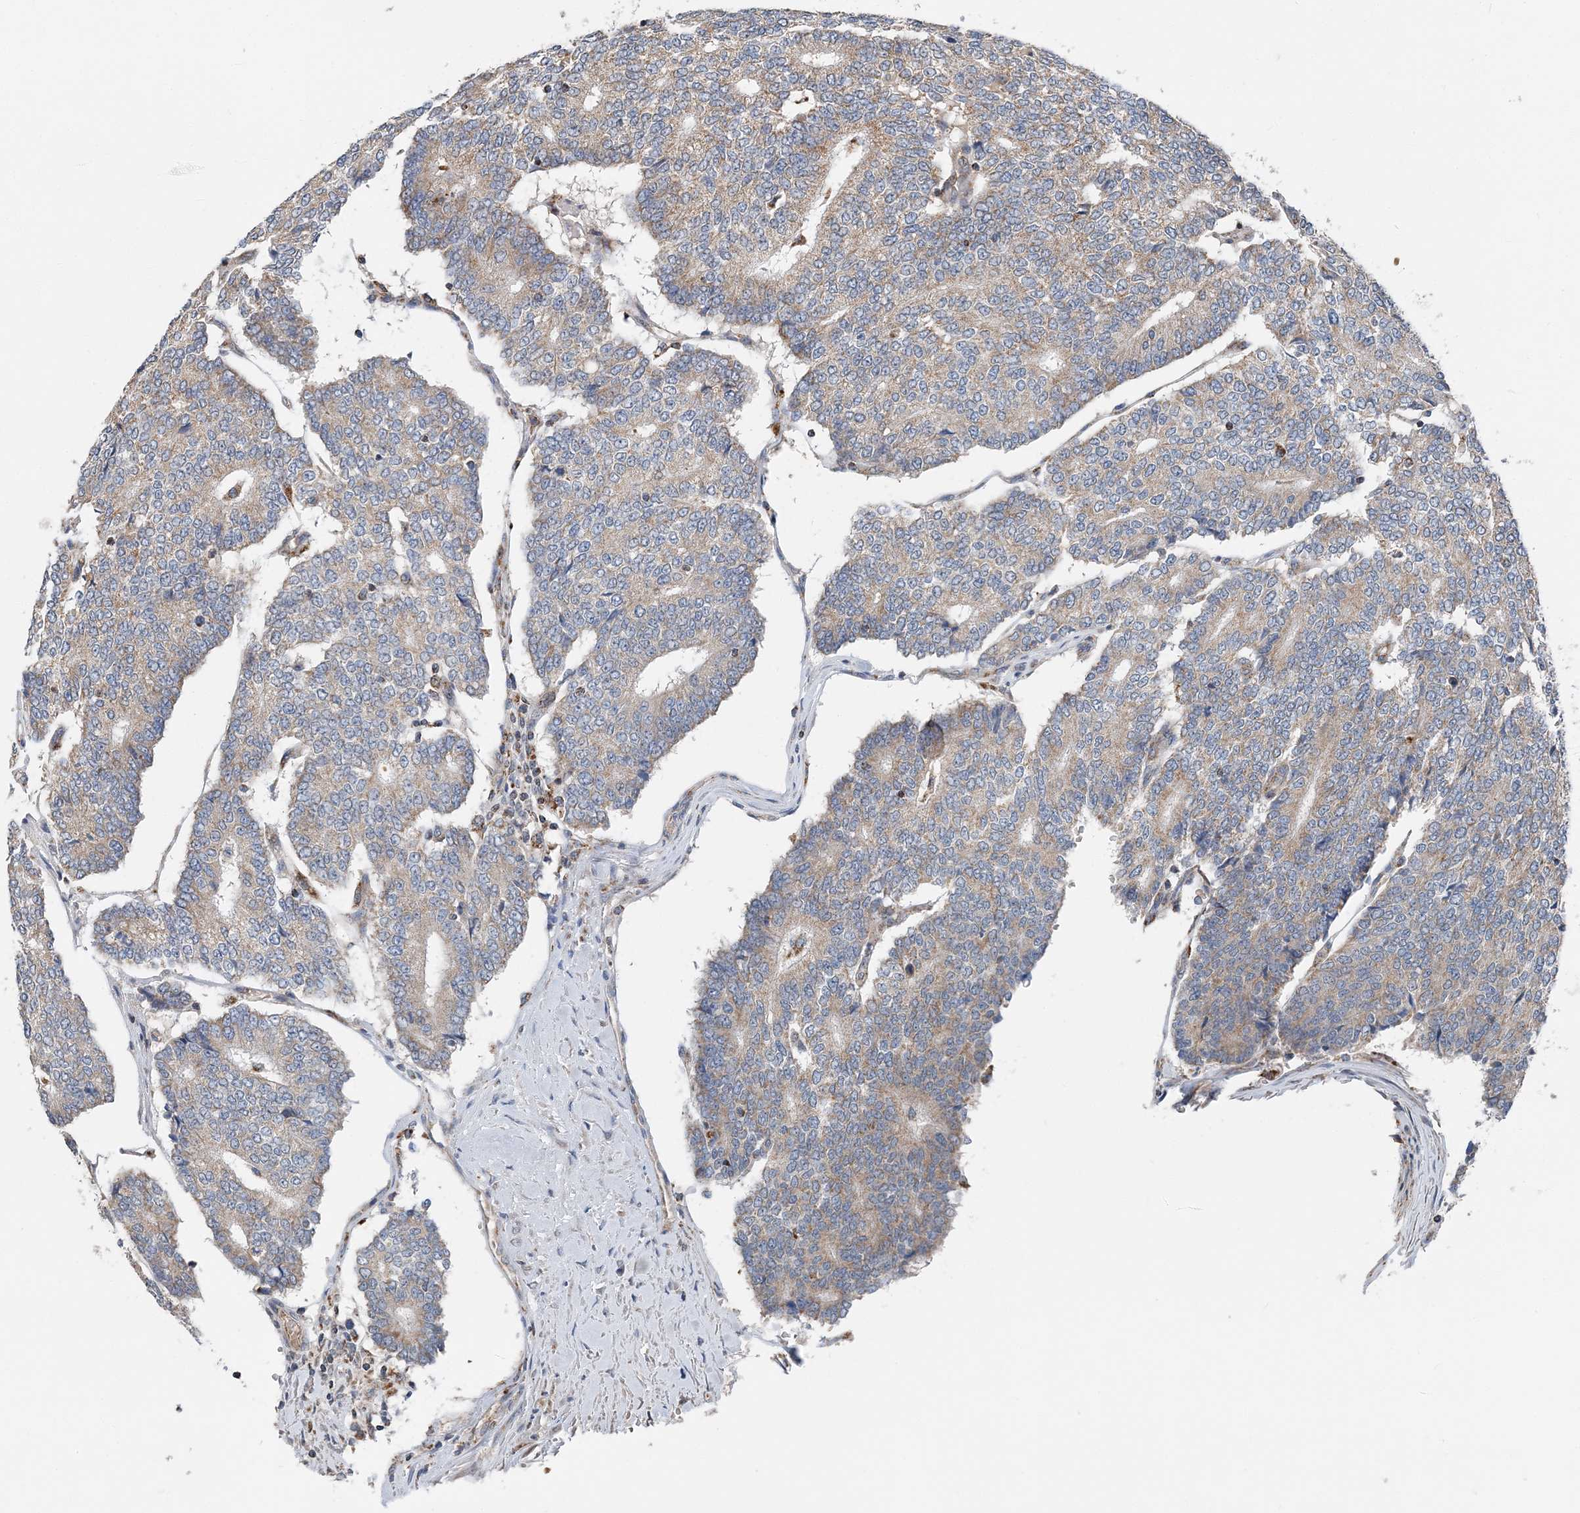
{"staining": {"intensity": "weak", "quantity": "25%-75%", "location": "cytoplasmic/membranous"}, "tissue": "prostate cancer", "cell_type": "Tumor cells", "image_type": "cancer", "snomed": [{"axis": "morphology", "description": "Normal tissue, NOS"}, {"axis": "morphology", "description": "Adenocarcinoma, High grade"}, {"axis": "topography", "description": "Prostate"}, {"axis": "topography", "description": "Seminal veicle"}], "caption": "High-power microscopy captured an IHC photomicrograph of adenocarcinoma (high-grade) (prostate), revealing weak cytoplasmic/membranous positivity in approximately 25%-75% of tumor cells.", "gene": "SPRY2", "patient": {"sex": "male", "age": 55}}